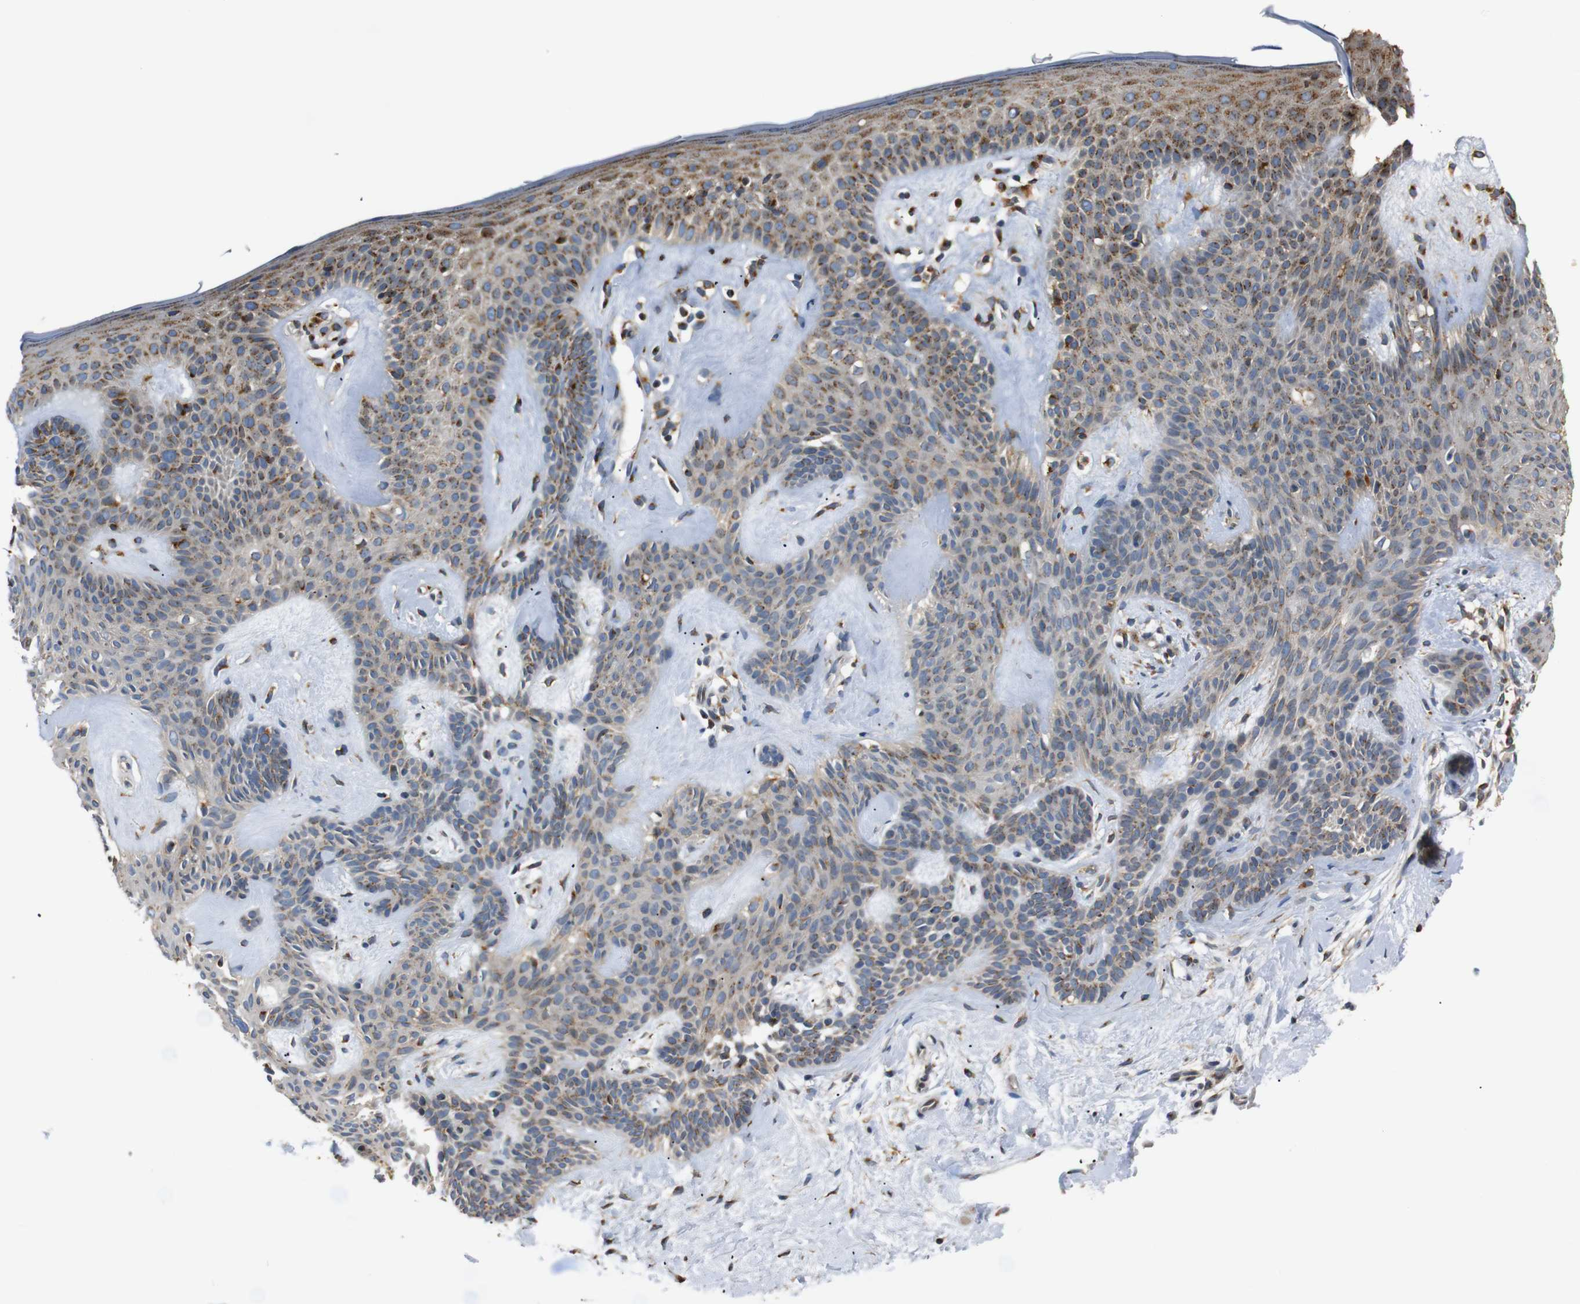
{"staining": {"intensity": "weak", "quantity": ">75%", "location": "cytoplasmic/membranous"}, "tissue": "skin cancer", "cell_type": "Tumor cells", "image_type": "cancer", "snomed": [{"axis": "morphology", "description": "Developmental malformation"}, {"axis": "morphology", "description": "Basal cell carcinoma"}, {"axis": "topography", "description": "Skin"}], "caption": "IHC micrograph of basal cell carcinoma (skin) stained for a protein (brown), which reveals low levels of weak cytoplasmic/membranous staining in about >75% of tumor cells.", "gene": "TMED2", "patient": {"sex": "female", "age": 62}}